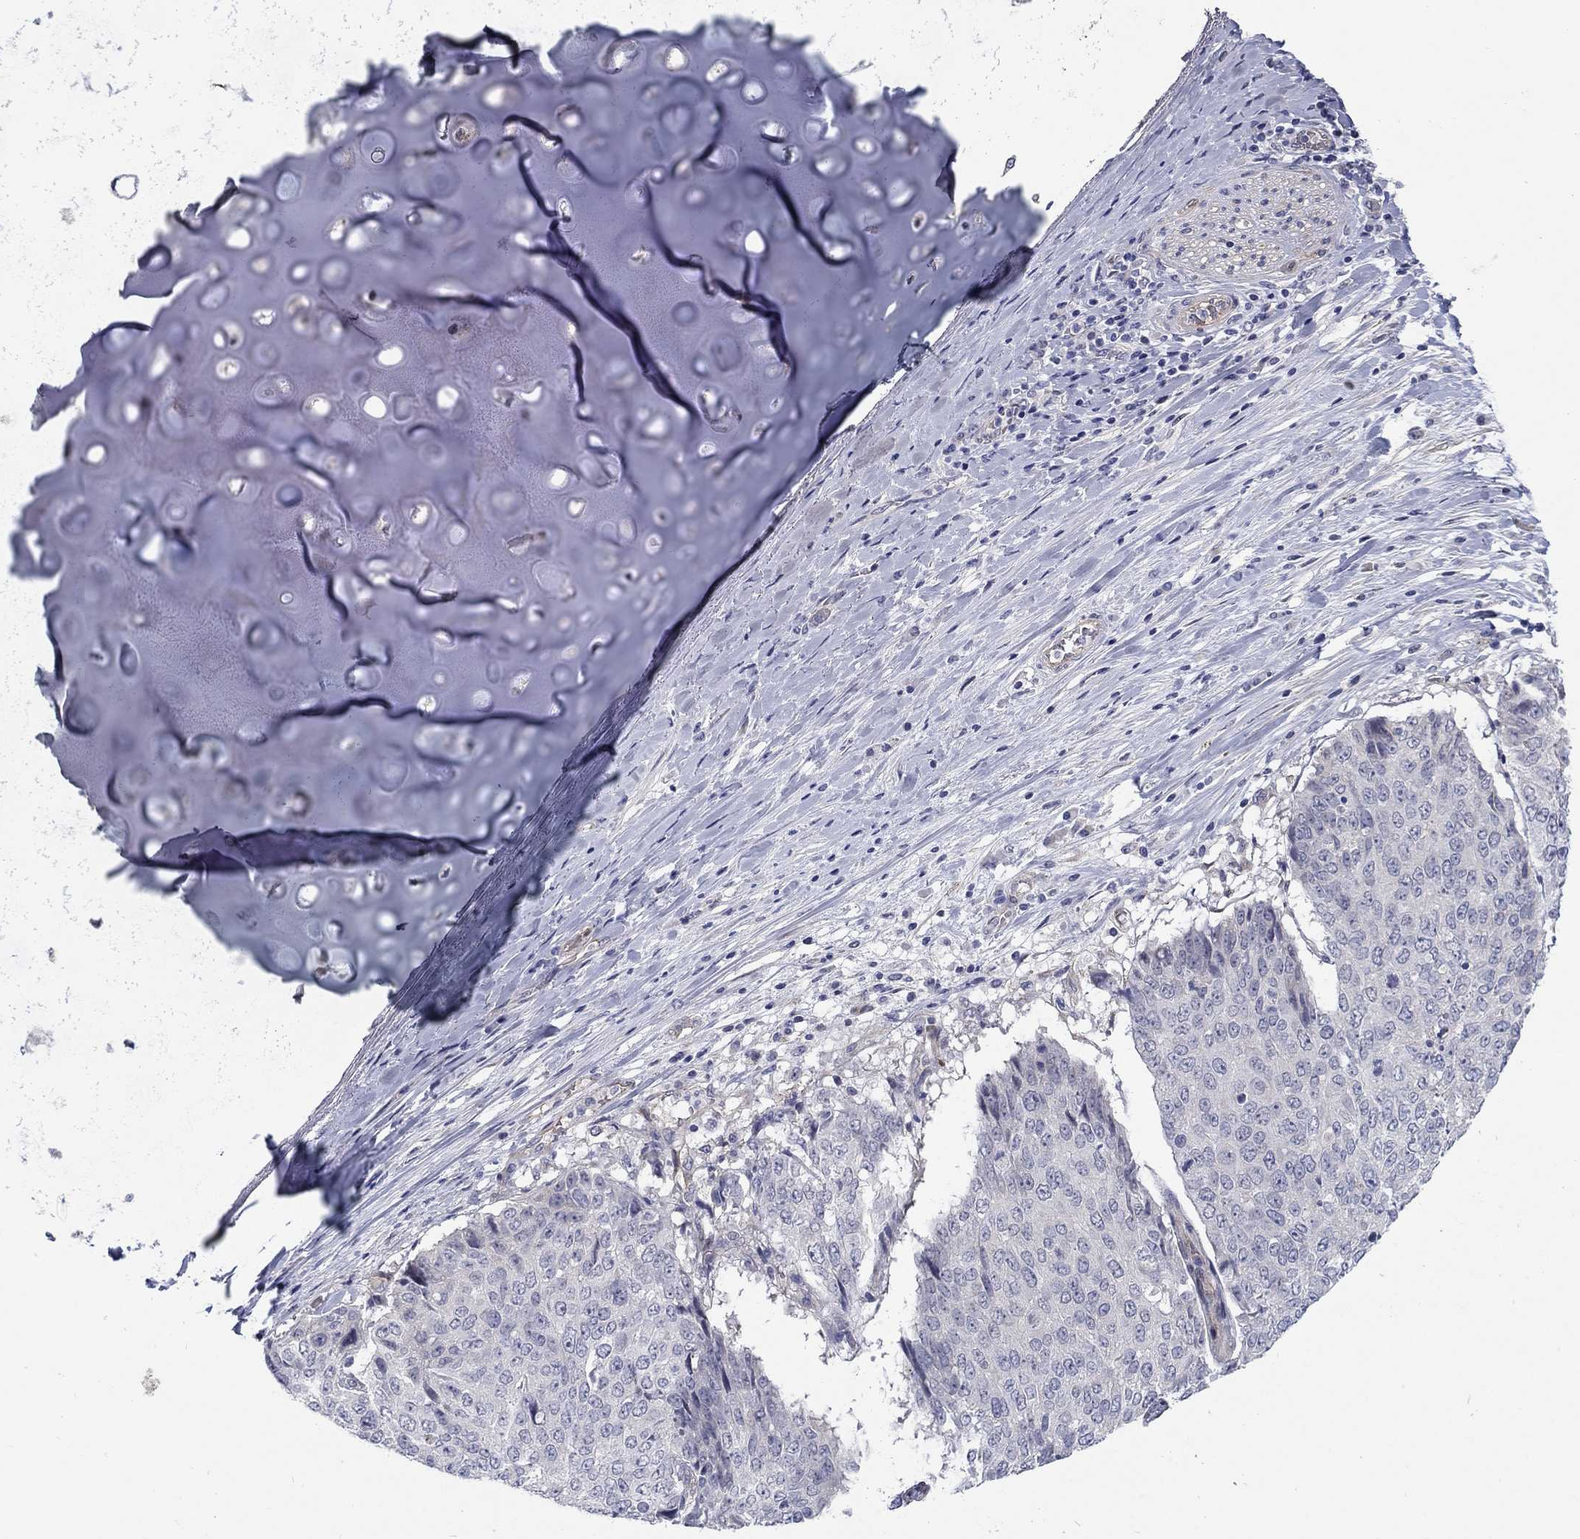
{"staining": {"intensity": "negative", "quantity": "none", "location": "none"}, "tissue": "lung cancer", "cell_type": "Tumor cells", "image_type": "cancer", "snomed": [{"axis": "morphology", "description": "Normal tissue, NOS"}, {"axis": "morphology", "description": "Squamous cell carcinoma, NOS"}, {"axis": "topography", "description": "Bronchus"}, {"axis": "topography", "description": "Lung"}], "caption": "IHC micrograph of neoplastic tissue: squamous cell carcinoma (lung) stained with DAB (3,3'-diaminobenzidine) demonstrates no significant protein expression in tumor cells. Nuclei are stained in blue.", "gene": "SLC1A1", "patient": {"sex": "male", "age": 64}}